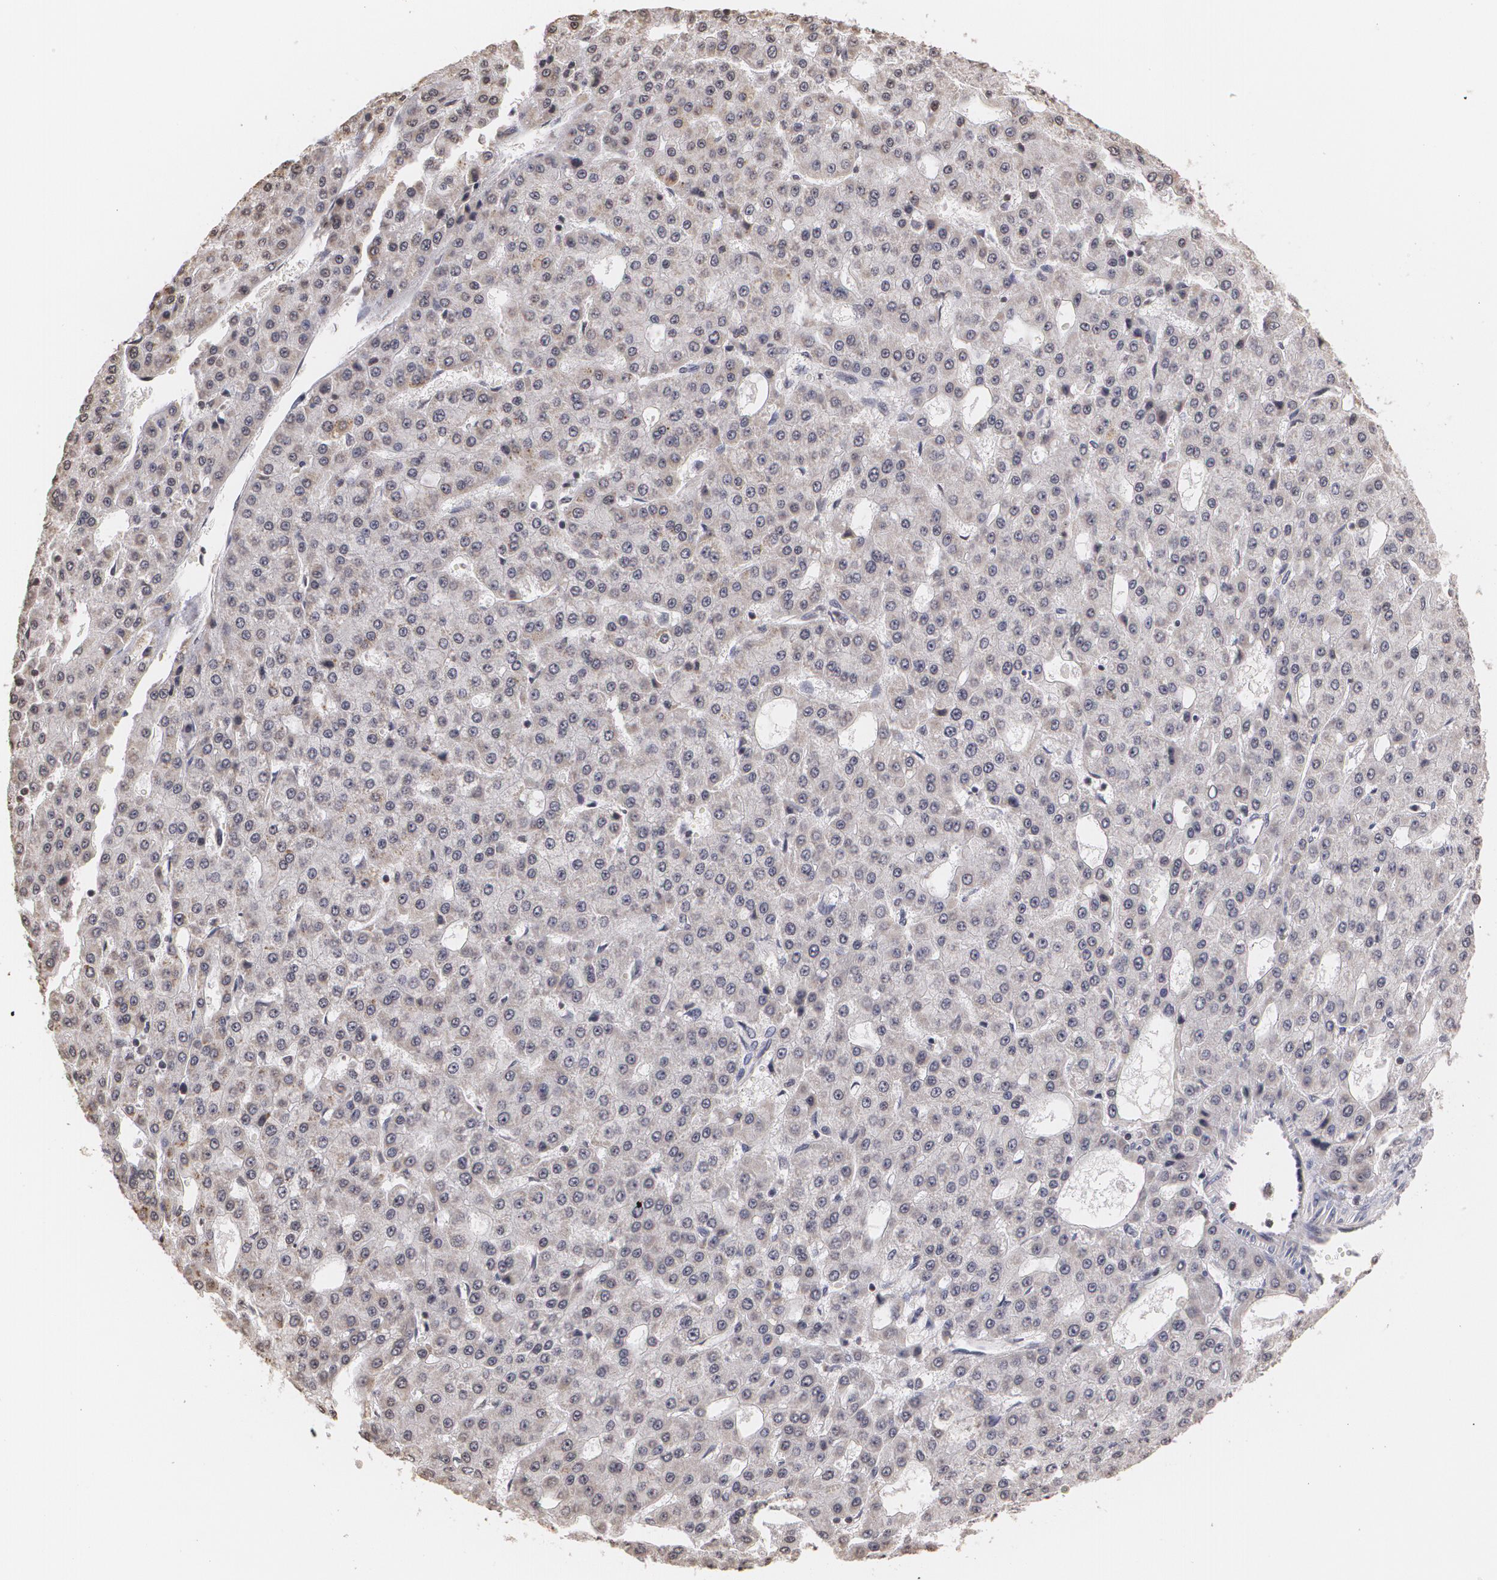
{"staining": {"intensity": "negative", "quantity": "none", "location": "none"}, "tissue": "liver cancer", "cell_type": "Tumor cells", "image_type": "cancer", "snomed": [{"axis": "morphology", "description": "Carcinoma, Hepatocellular, NOS"}, {"axis": "topography", "description": "Liver"}], "caption": "Immunohistochemistry (IHC) of human hepatocellular carcinoma (liver) exhibits no expression in tumor cells. The staining is performed using DAB (3,3'-diaminobenzidine) brown chromogen with nuclei counter-stained in using hematoxylin.", "gene": "THRB", "patient": {"sex": "male", "age": 47}}